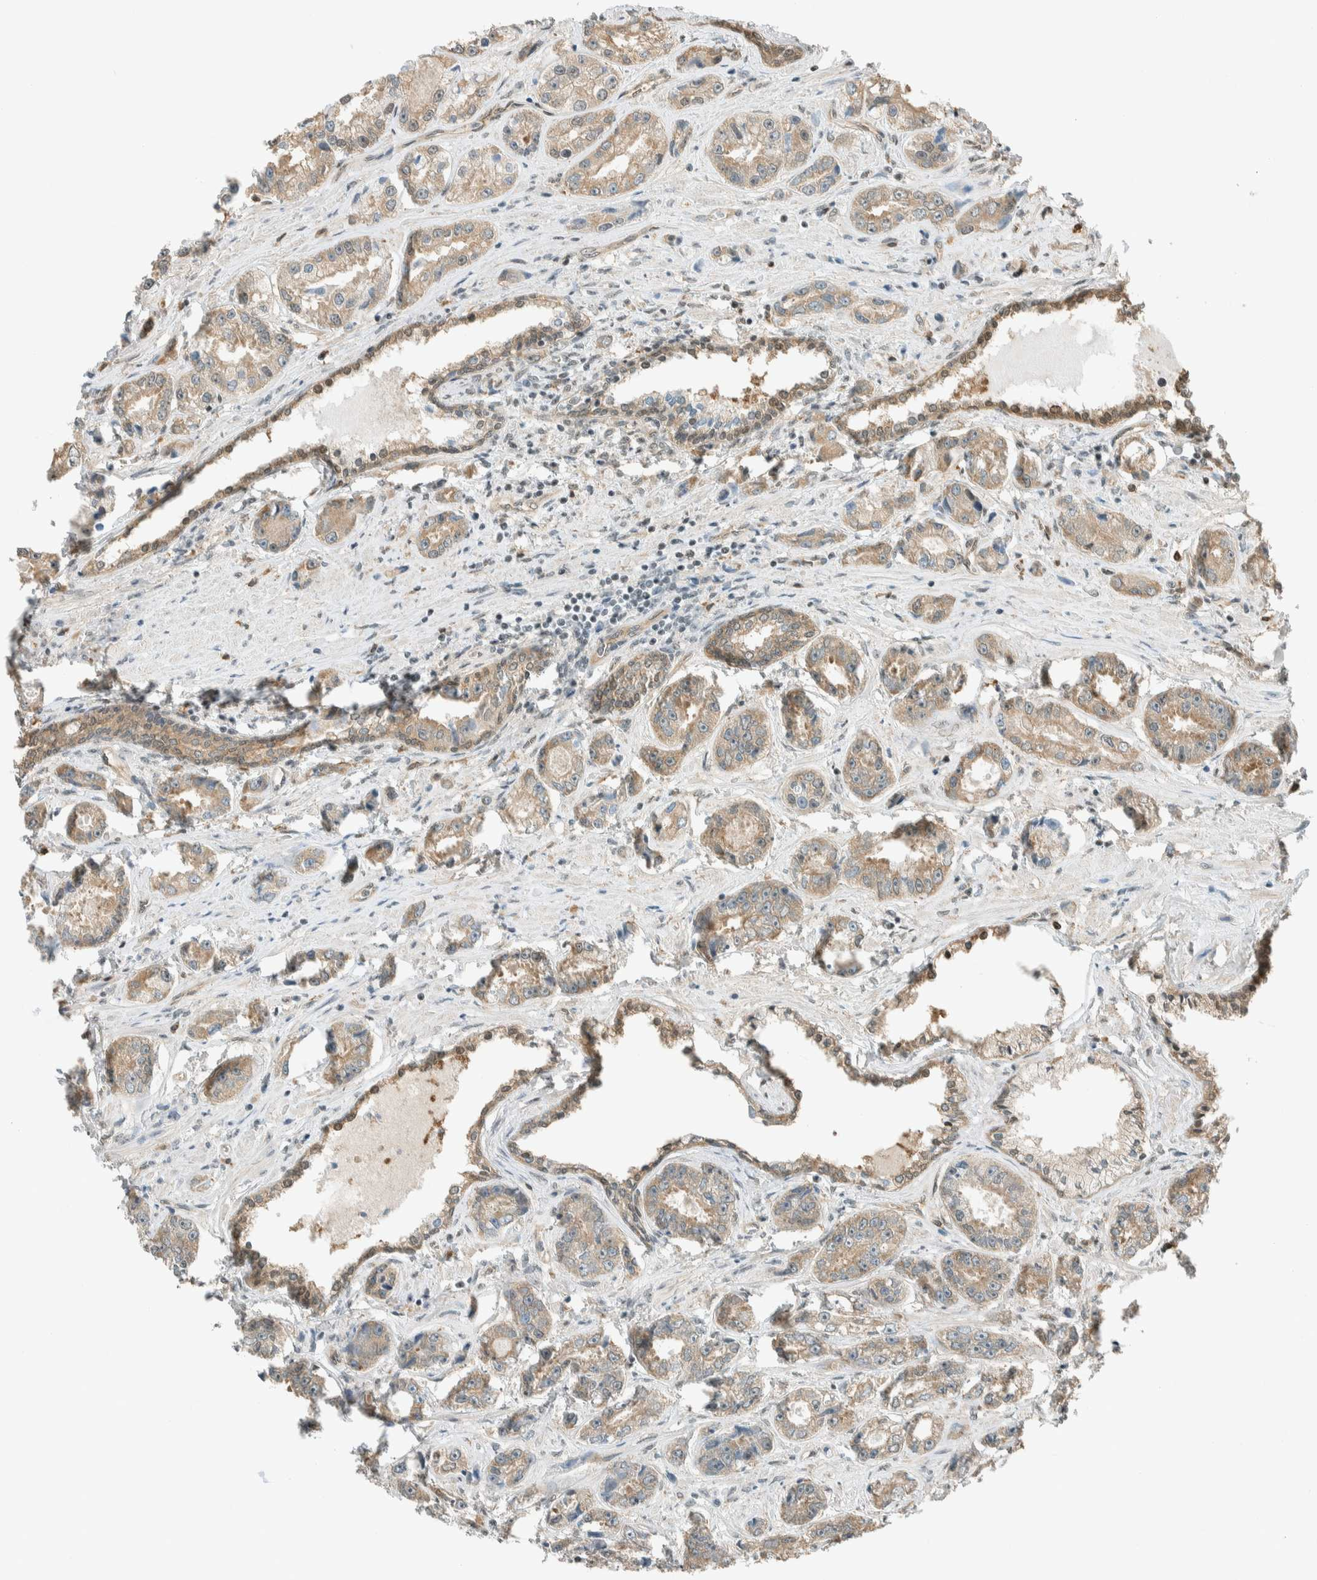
{"staining": {"intensity": "weak", "quantity": ">75%", "location": "cytoplasmic/membranous"}, "tissue": "prostate cancer", "cell_type": "Tumor cells", "image_type": "cancer", "snomed": [{"axis": "morphology", "description": "Adenocarcinoma, High grade"}, {"axis": "topography", "description": "Prostate"}], "caption": "High-magnification brightfield microscopy of prostate cancer stained with DAB (3,3'-diaminobenzidine) (brown) and counterstained with hematoxylin (blue). tumor cells exhibit weak cytoplasmic/membranous expression is appreciated in approximately>75% of cells.", "gene": "NIBAN2", "patient": {"sex": "male", "age": 61}}